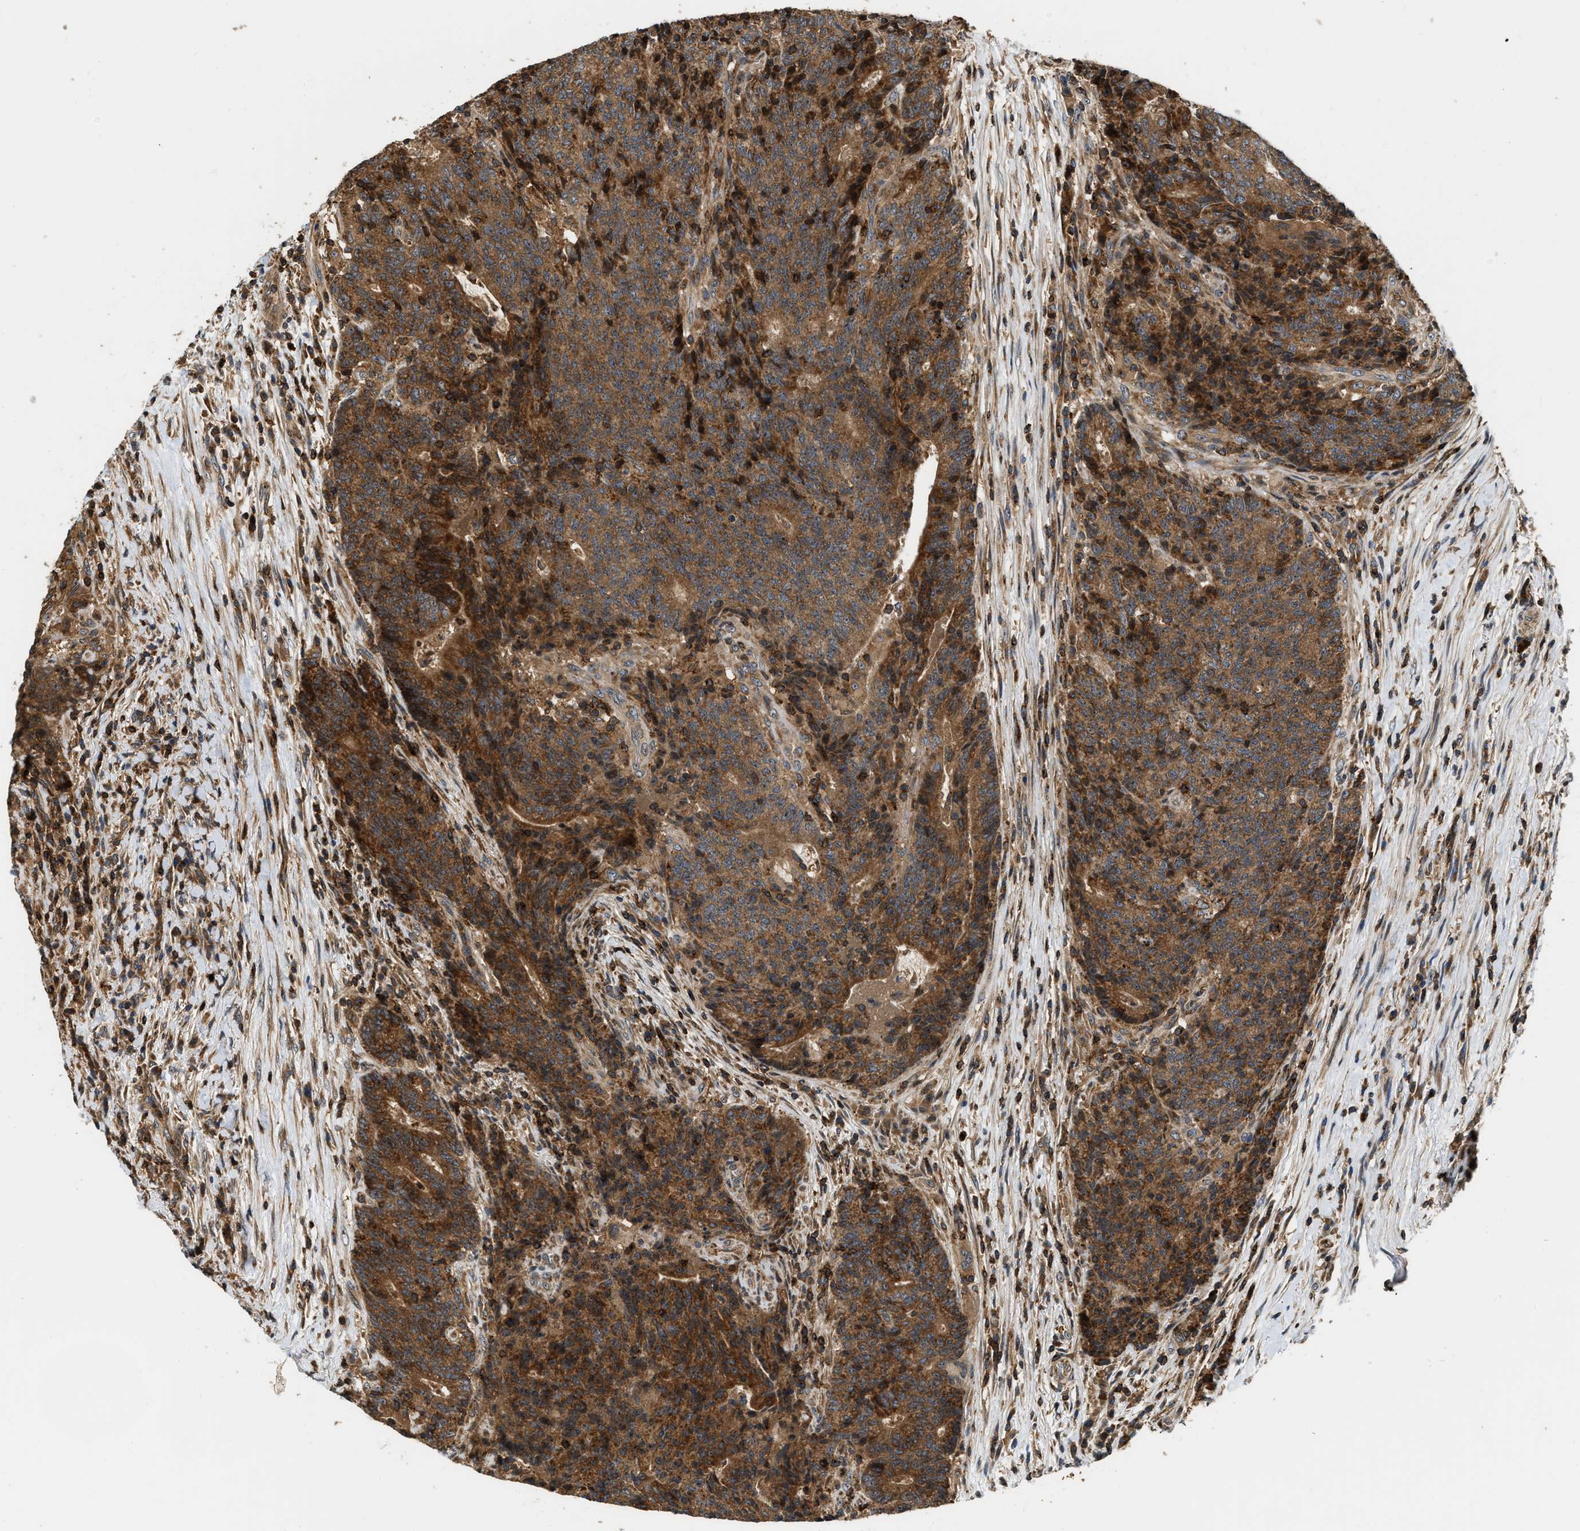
{"staining": {"intensity": "moderate", "quantity": ">75%", "location": "cytoplasmic/membranous"}, "tissue": "colorectal cancer", "cell_type": "Tumor cells", "image_type": "cancer", "snomed": [{"axis": "morphology", "description": "Normal tissue, NOS"}, {"axis": "morphology", "description": "Adenocarcinoma, NOS"}, {"axis": "topography", "description": "Colon"}], "caption": "Brown immunohistochemical staining in adenocarcinoma (colorectal) exhibits moderate cytoplasmic/membranous staining in approximately >75% of tumor cells.", "gene": "SNX5", "patient": {"sex": "female", "age": 75}}